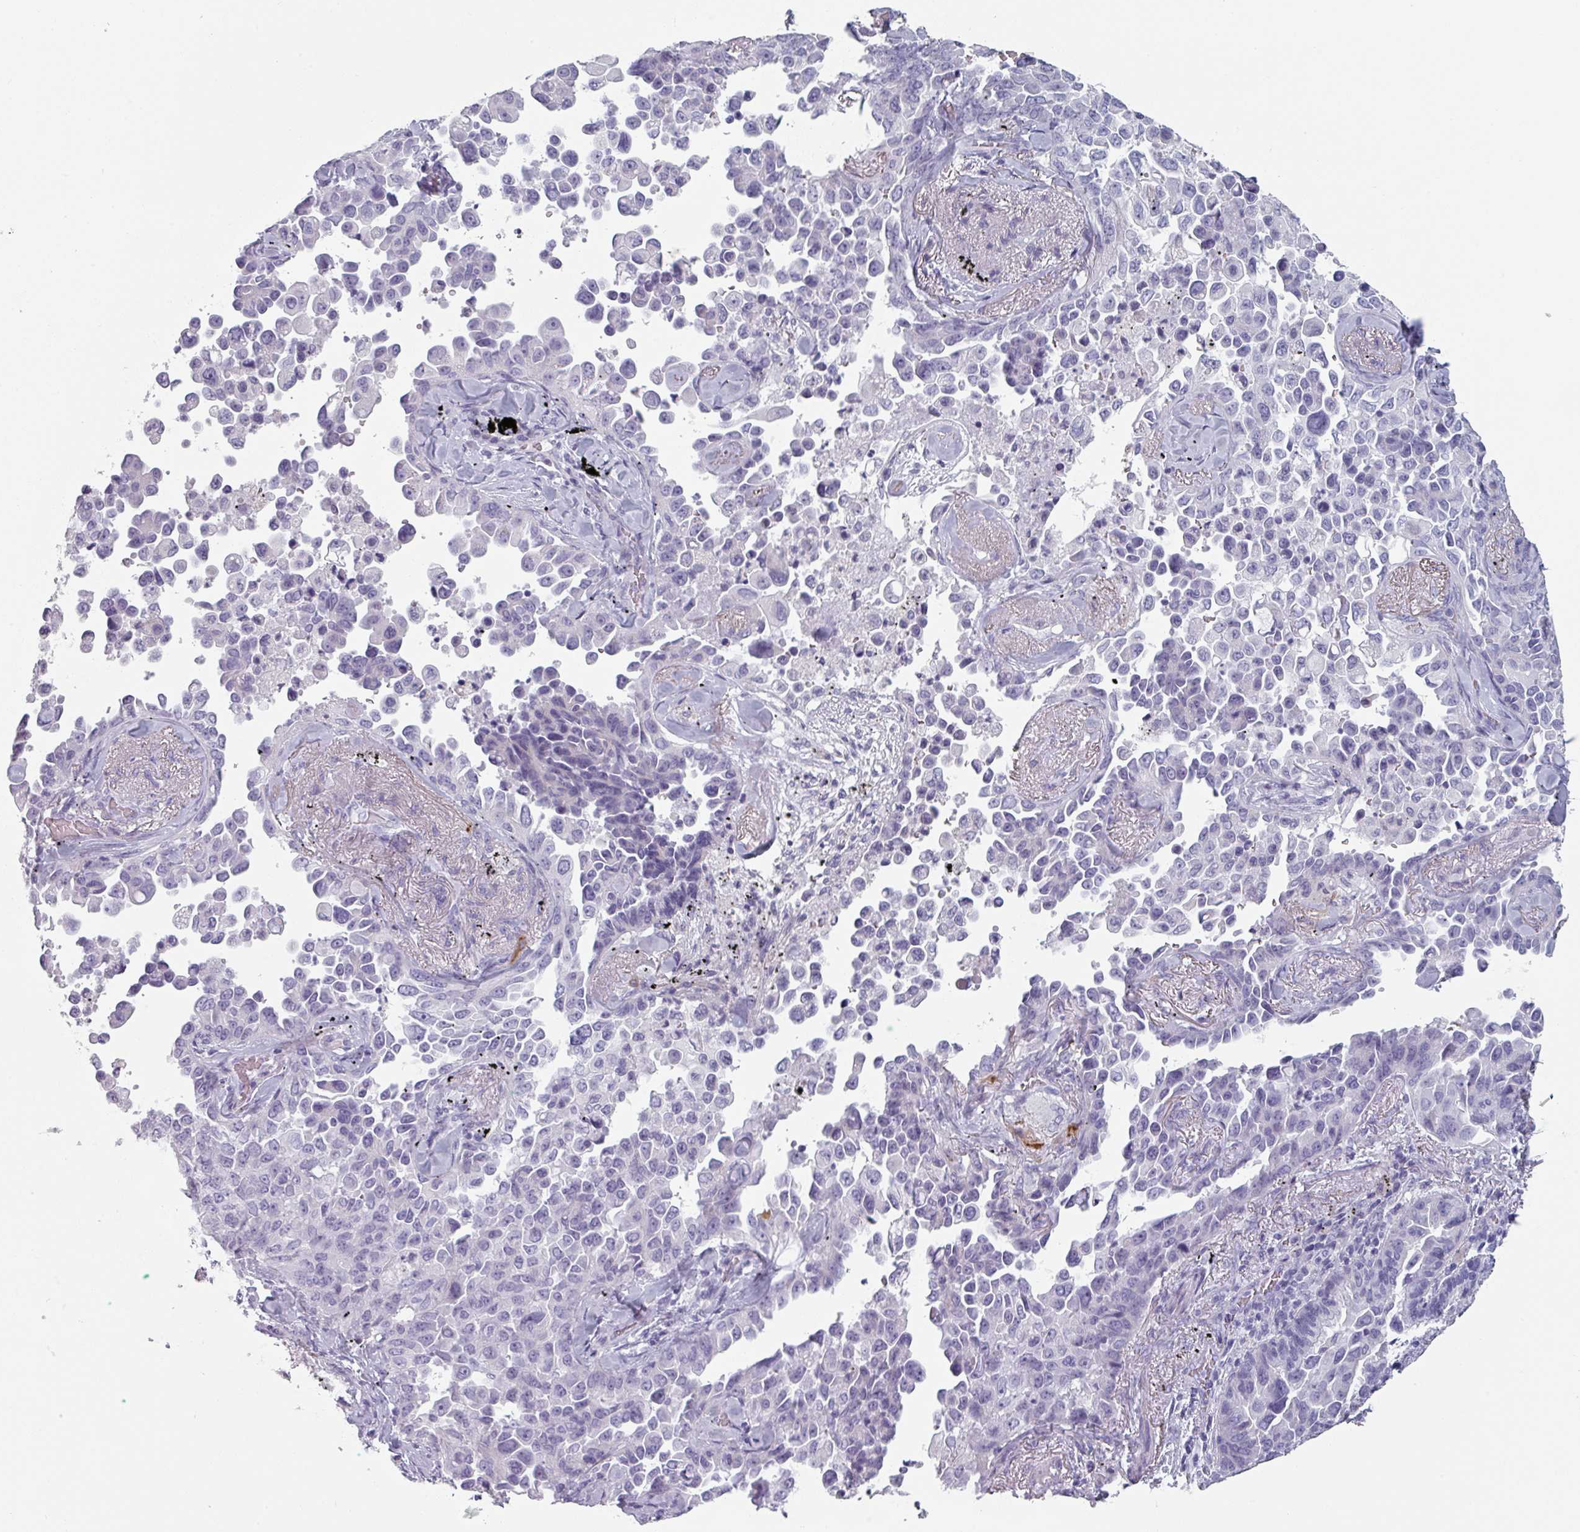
{"staining": {"intensity": "negative", "quantity": "none", "location": "none"}, "tissue": "lung cancer", "cell_type": "Tumor cells", "image_type": "cancer", "snomed": [{"axis": "morphology", "description": "Adenocarcinoma, NOS"}, {"axis": "topography", "description": "Lung"}], "caption": "Tumor cells are negative for brown protein staining in lung cancer. Brightfield microscopy of immunohistochemistry (IHC) stained with DAB (3,3'-diaminobenzidine) (brown) and hematoxylin (blue), captured at high magnification.", "gene": "SLC35G2", "patient": {"sex": "female", "age": 67}}